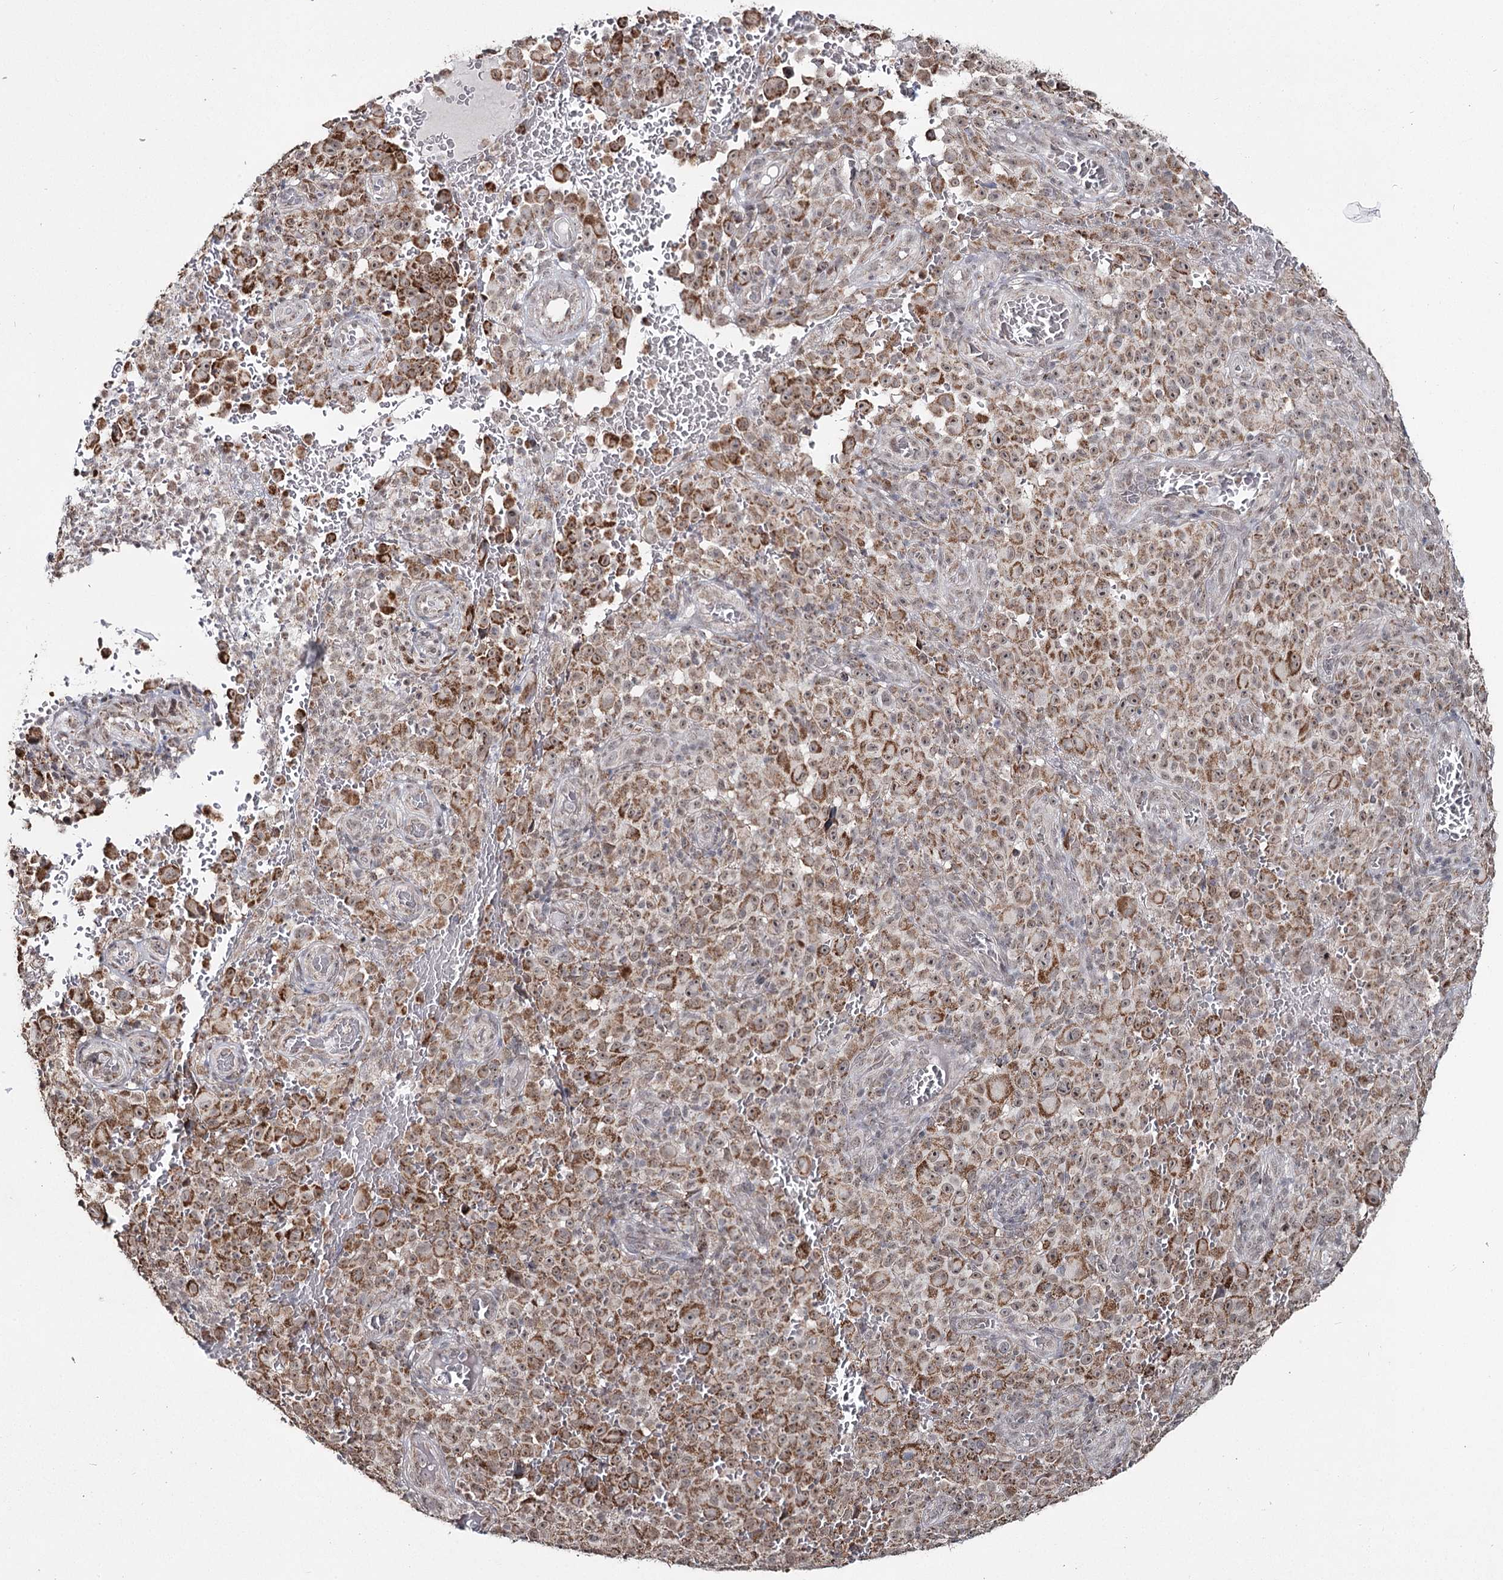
{"staining": {"intensity": "moderate", "quantity": ">75%", "location": "cytoplasmic/membranous,nuclear"}, "tissue": "melanoma", "cell_type": "Tumor cells", "image_type": "cancer", "snomed": [{"axis": "morphology", "description": "Malignant melanoma, NOS"}, {"axis": "topography", "description": "Skin"}], "caption": "Protein staining demonstrates moderate cytoplasmic/membranous and nuclear staining in approximately >75% of tumor cells in malignant melanoma.", "gene": "PDHX", "patient": {"sex": "female", "age": 82}}